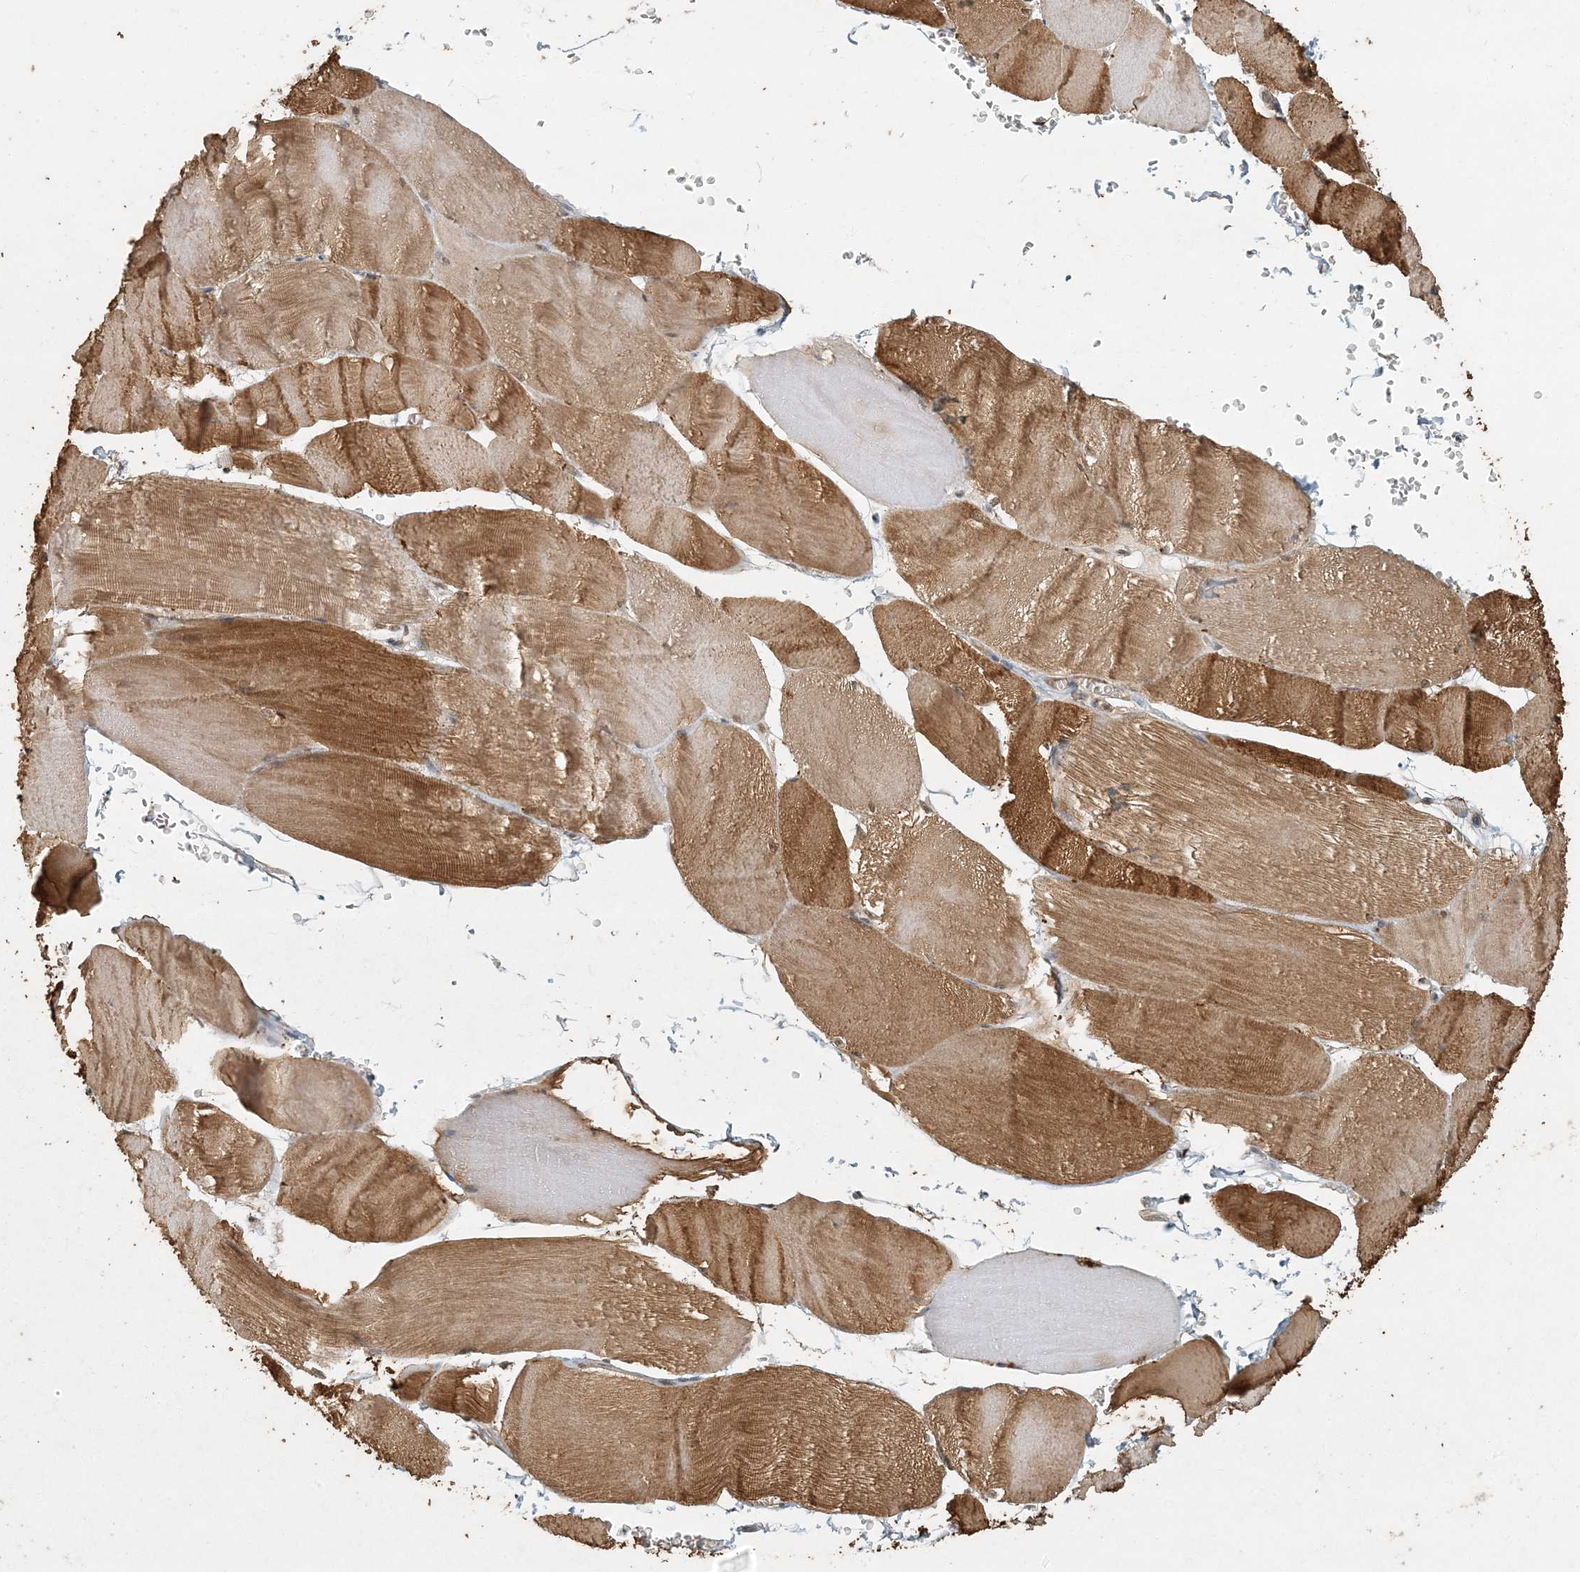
{"staining": {"intensity": "moderate", "quantity": ">75%", "location": "cytoplasmic/membranous"}, "tissue": "skeletal muscle", "cell_type": "Myocytes", "image_type": "normal", "snomed": [{"axis": "morphology", "description": "Normal tissue, NOS"}, {"axis": "morphology", "description": "Basal cell carcinoma"}, {"axis": "topography", "description": "Skeletal muscle"}], "caption": "Immunohistochemistry (DAB (3,3'-diaminobenzidine)) staining of normal human skeletal muscle exhibits moderate cytoplasmic/membranous protein staining in approximately >75% of myocytes.", "gene": "AK9", "patient": {"sex": "female", "age": 64}}